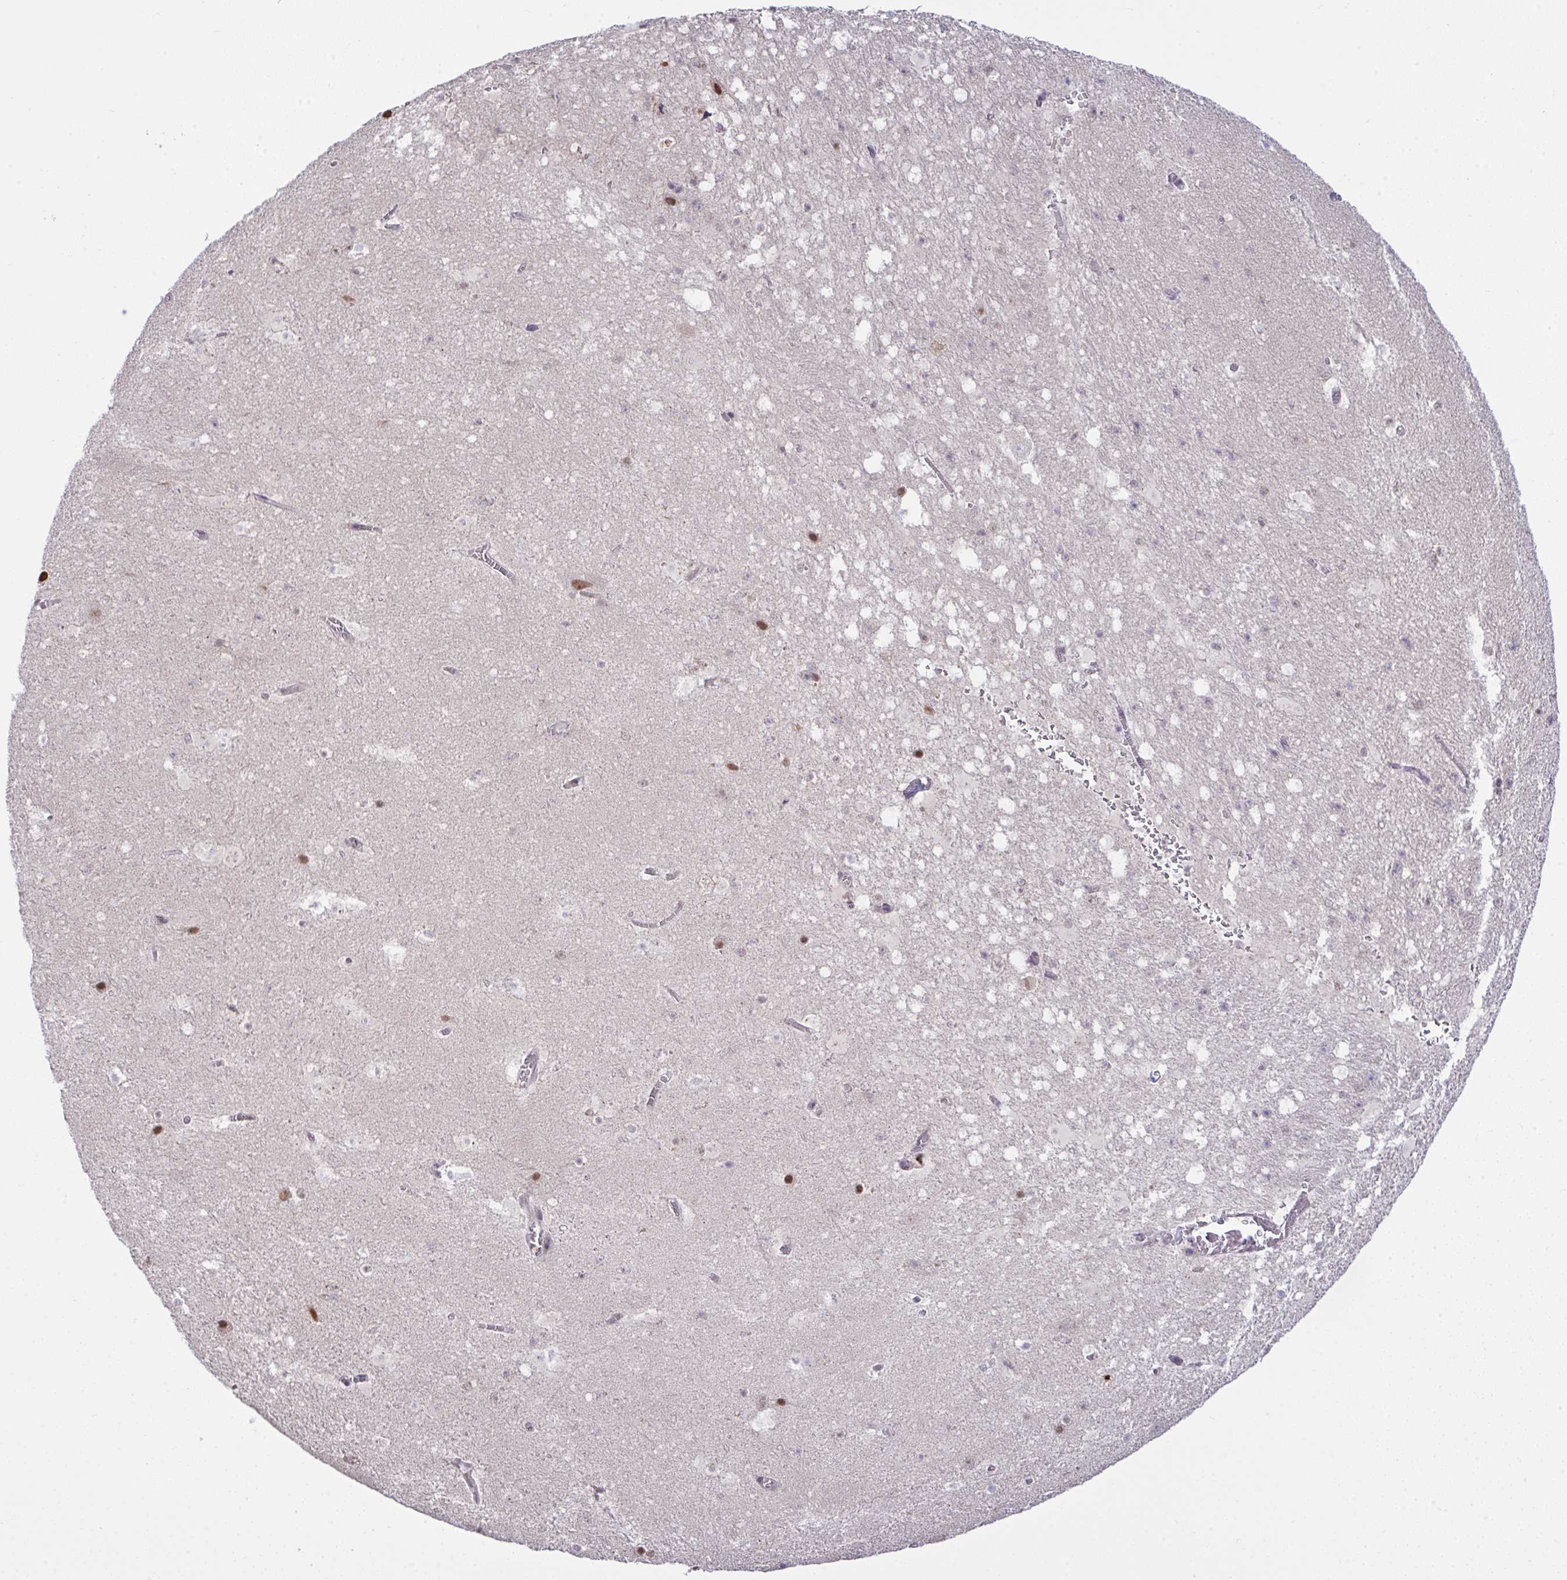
{"staining": {"intensity": "moderate", "quantity": "<25%", "location": "nuclear"}, "tissue": "hippocampus", "cell_type": "Glial cells", "image_type": "normal", "snomed": [{"axis": "morphology", "description": "Normal tissue, NOS"}, {"axis": "topography", "description": "Hippocampus"}], "caption": "Immunohistochemistry (DAB) staining of normal hippocampus shows moderate nuclear protein staining in about <25% of glial cells. (IHC, brightfield microscopy, high magnification).", "gene": "C9orf64", "patient": {"sex": "female", "age": 42}}